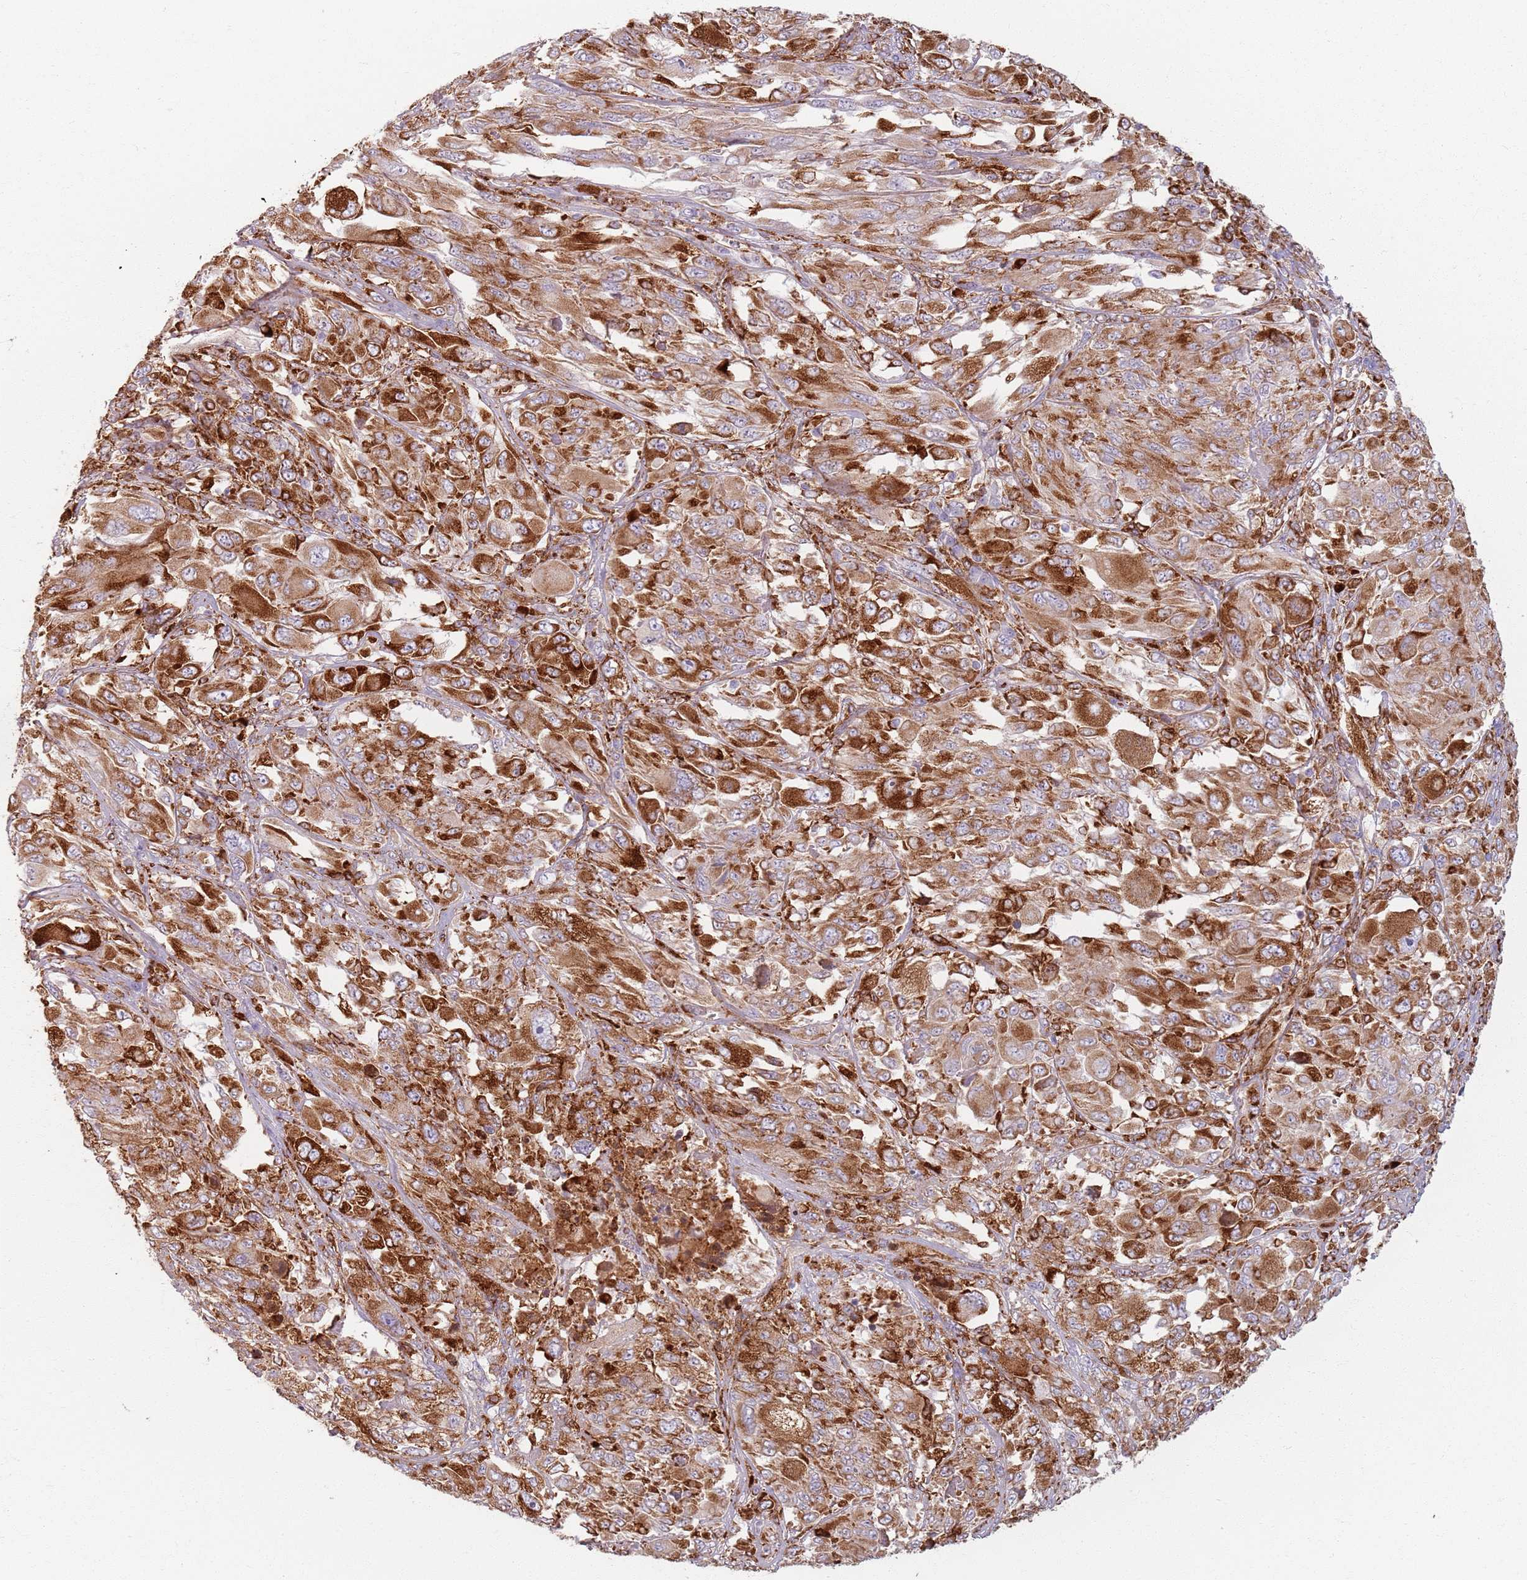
{"staining": {"intensity": "strong", "quantity": ">75%", "location": "cytoplasmic/membranous"}, "tissue": "melanoma", "cell_type": "Tumor cells", "image_type": "cancer", "snomed": [{"axis": "morphology", "description": "Malignant melanoma, NOS"}, {"axis": "topography", "description": "Skin"}], "caption": "Approximately >75% of tumor cells in human malignant melanoma display strong cytoplasmic/membranous protein expression as visualized by brown immunohistochemical staining.", "gene": "COLGALT1", "patient": {"sex": "female", "age": 91}}